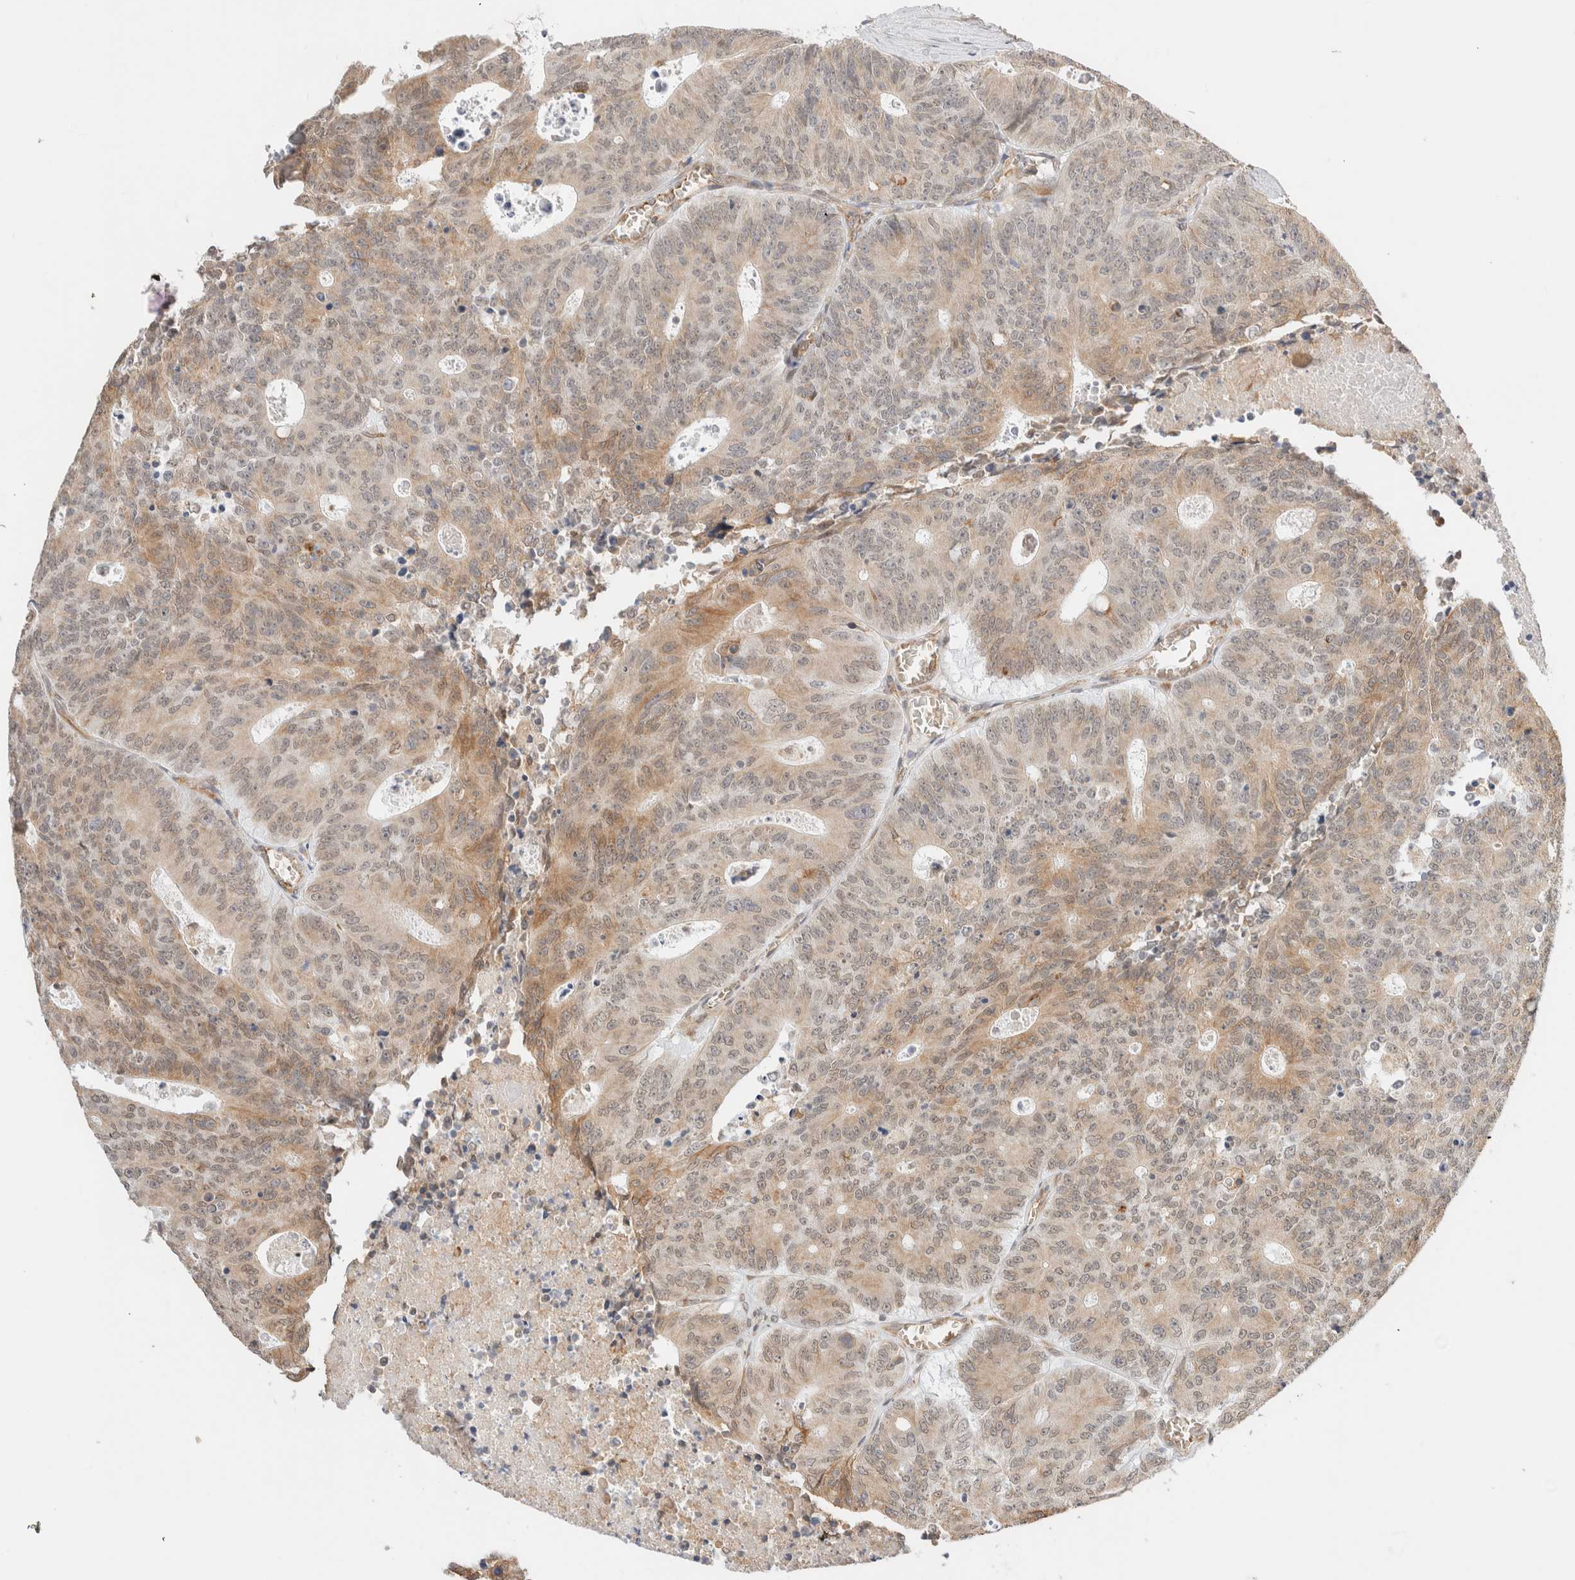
{"staining": {"intensity": "moderate", "quantity": "<25%", "location": "cytoplasmic/membranous,nuclear"}, "tissue": "colorectal cancer", "cell_type": "Tumor cells", "image_type": "cancer", "snomed": [{"axis": "morphology", "description": "Adenocarcinoma, NOS"}, {"axis": "topography", "description": "Colon"}], "caption": "Immunohistochemical staining of adenocarcinoma (colorectal) exhibits low levels of moderate cytoplasmic/membranous and nuclear protein staining in about <25% of tumor cells.", "gene": "SYVN1", "patient": {"sex": "male", "age": 87}}